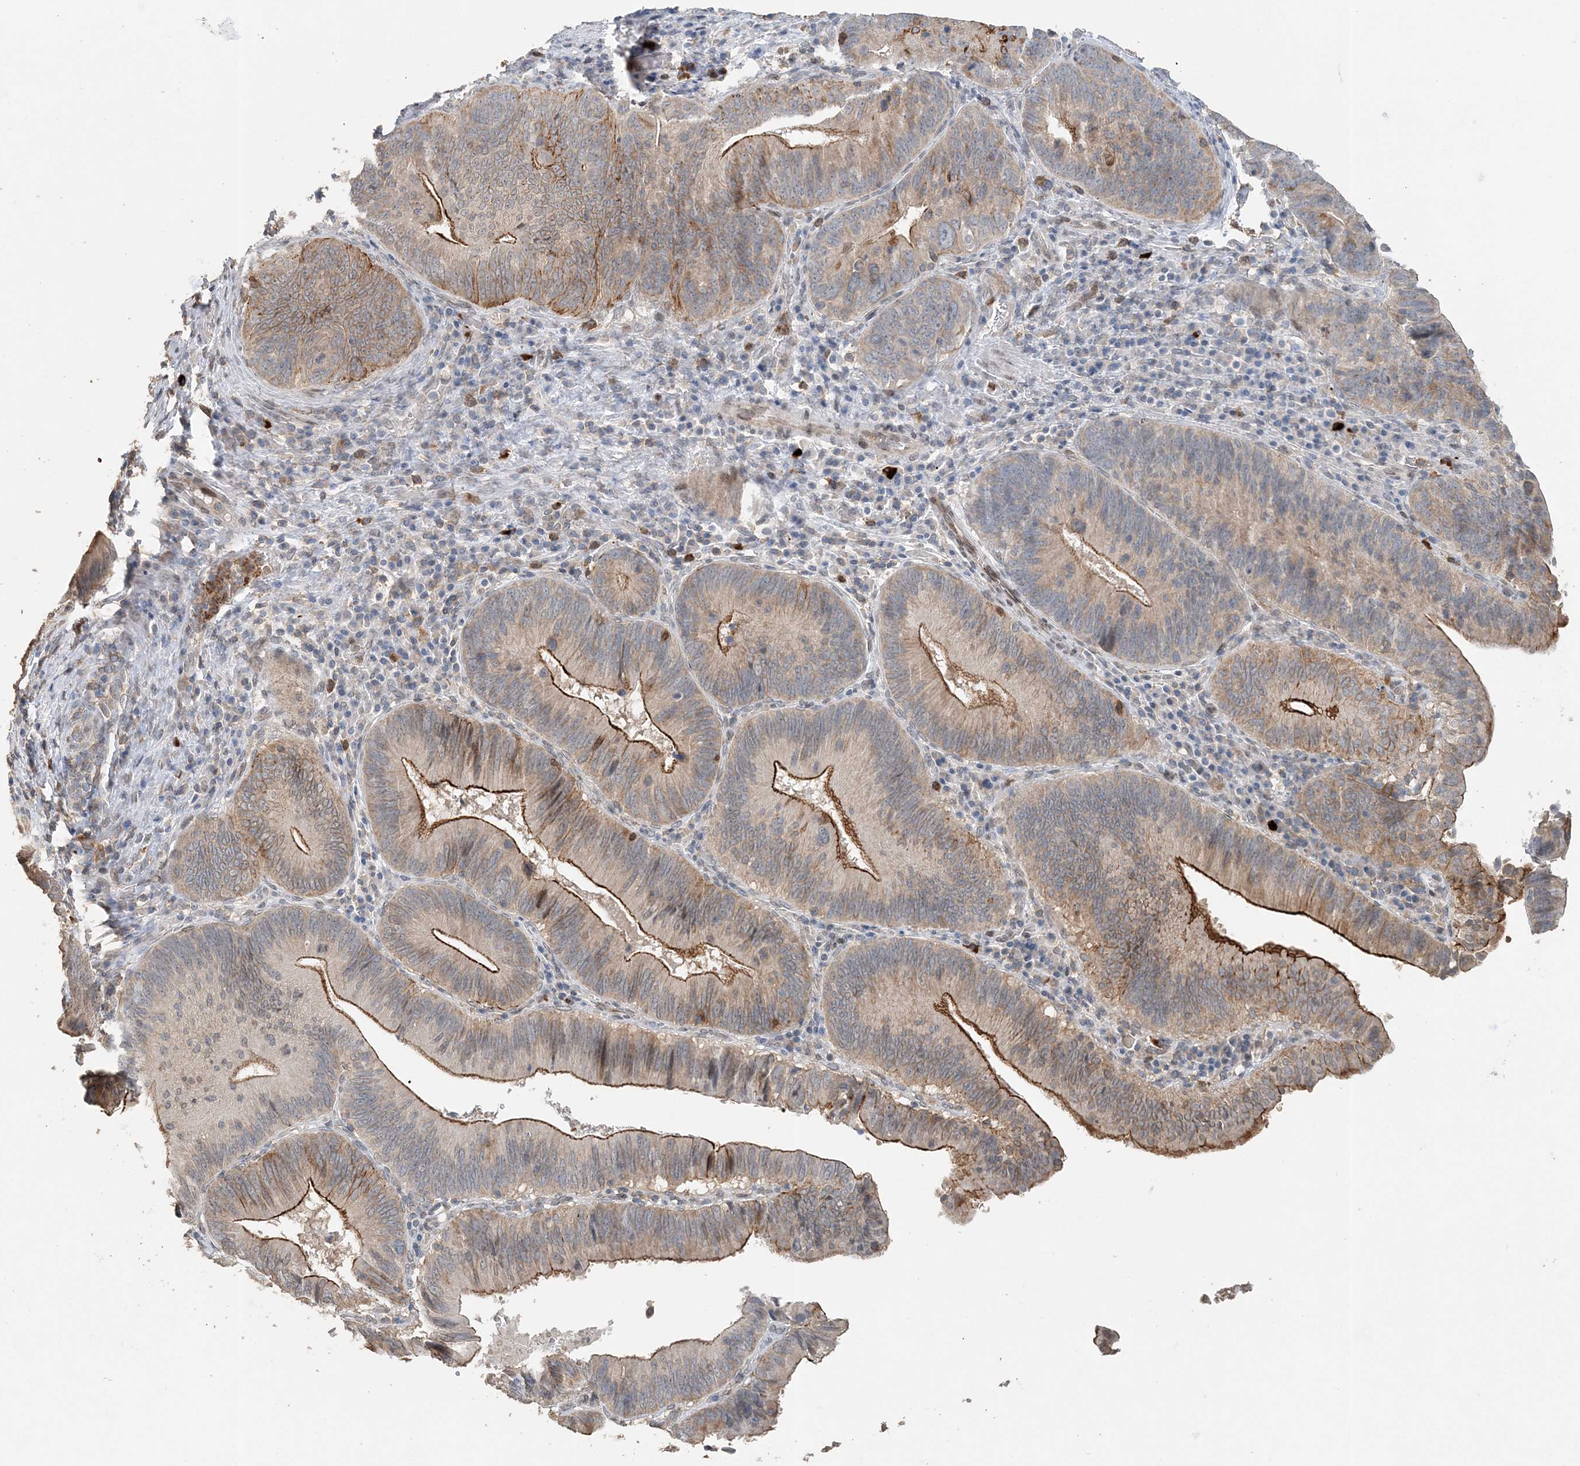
{"staining": {"intensity": "moderate", "quantity": "25%-75%", "location": "cytoplasmic/membranous"}, "tissue": "pancreatic cancer", "cell_type": "Tumor cells", "image_type": "cancer", "snomed": [{"axis": "morphology", "description": "Adenocarcinoma, NOS"}, {"axis": "topography", "description": "Pancreas"}], "caption": "Adenocarcinoma (pancreatic) stained with IHC demonstrates moderate cytoplasmic/membranous positivity in about 25%-75% of tumor cells.", "gene": "FAM110A", "patient": {"sex": "male", "age": 63}}